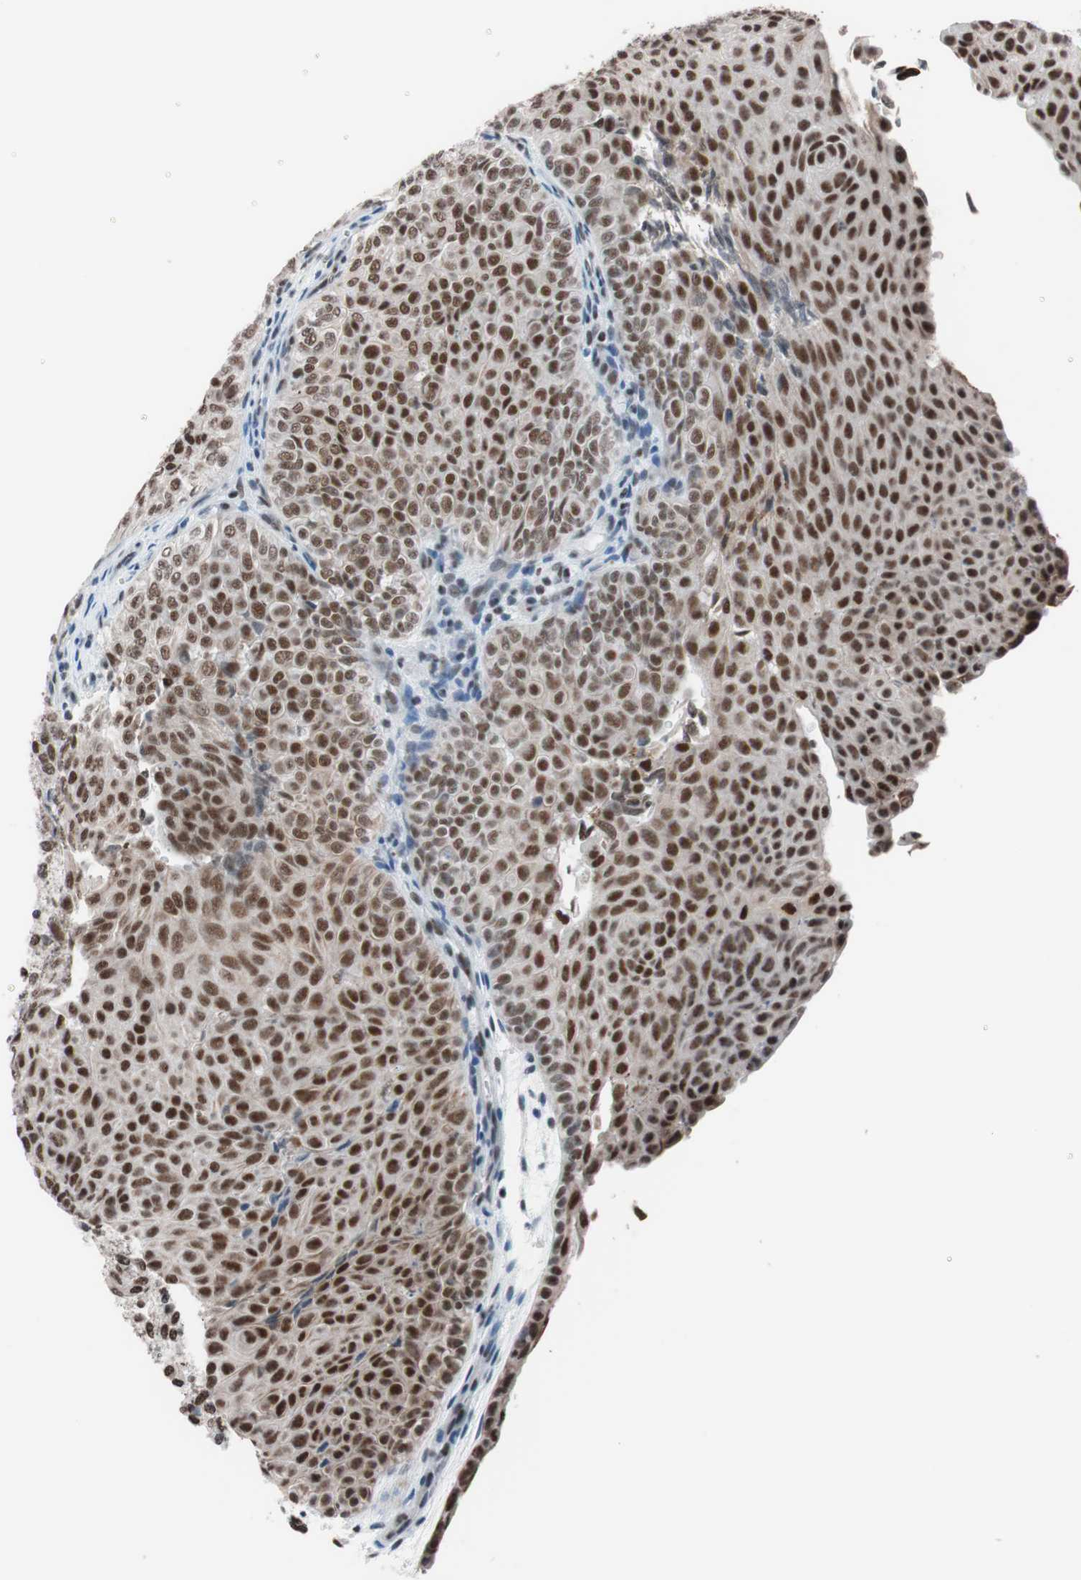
{"staining": {"intensity": "strong", "quantity": ">75%", "location": "nuclear"}, "tissue": "urothelial cancer", "cell_type": "Tumor cells", "image_type": "cancer", "snomed": [{"axis": "morphology", "description": "Urothelial carcinoma, Low grade"}, {"axis": "topography", "description": "Urinary bladder"}], "caption": "About >75% of tumor cells in urothelial cancer display strong nuclear protein positivity as visualized by brown immunohistochemical staining.", "gene": "ARID1A", "patient": {"sex": "male", "age": 78}}